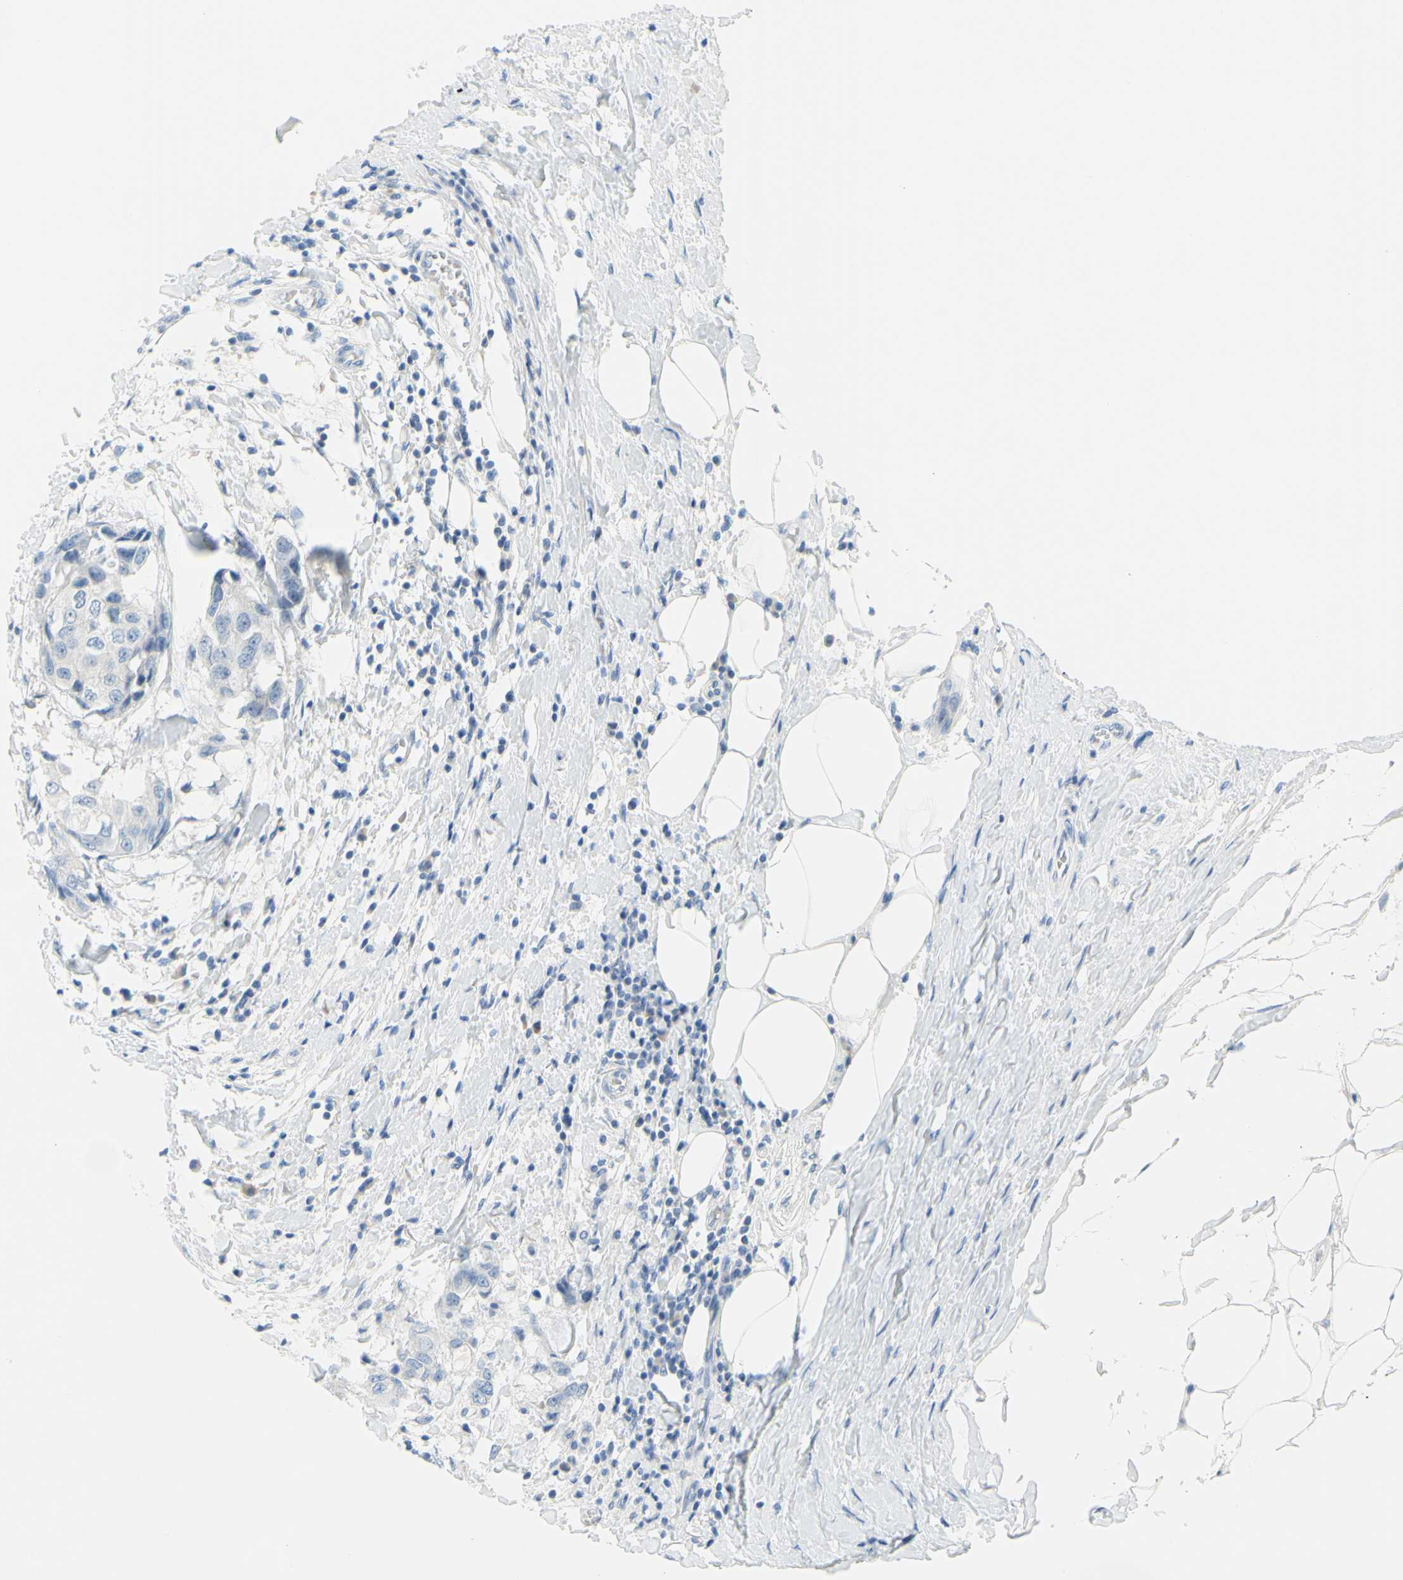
{"staining": {"intensity": "negative", "quantity": "none", "location": "none"}, "tissue": "breast cancer", "cell_type": "Tumor cells", "image_type": "cancer", "snomed": [{"axis": "morphology", "description": "Duct carcinoma"}, {"axis": "topography", "description": "Breast"}], "caption": "Breast cancer stained for a protein using IHC displays no positivity tumor cells.", "gene": "DCT", "patient": {"sex": "female", "age": 27}}